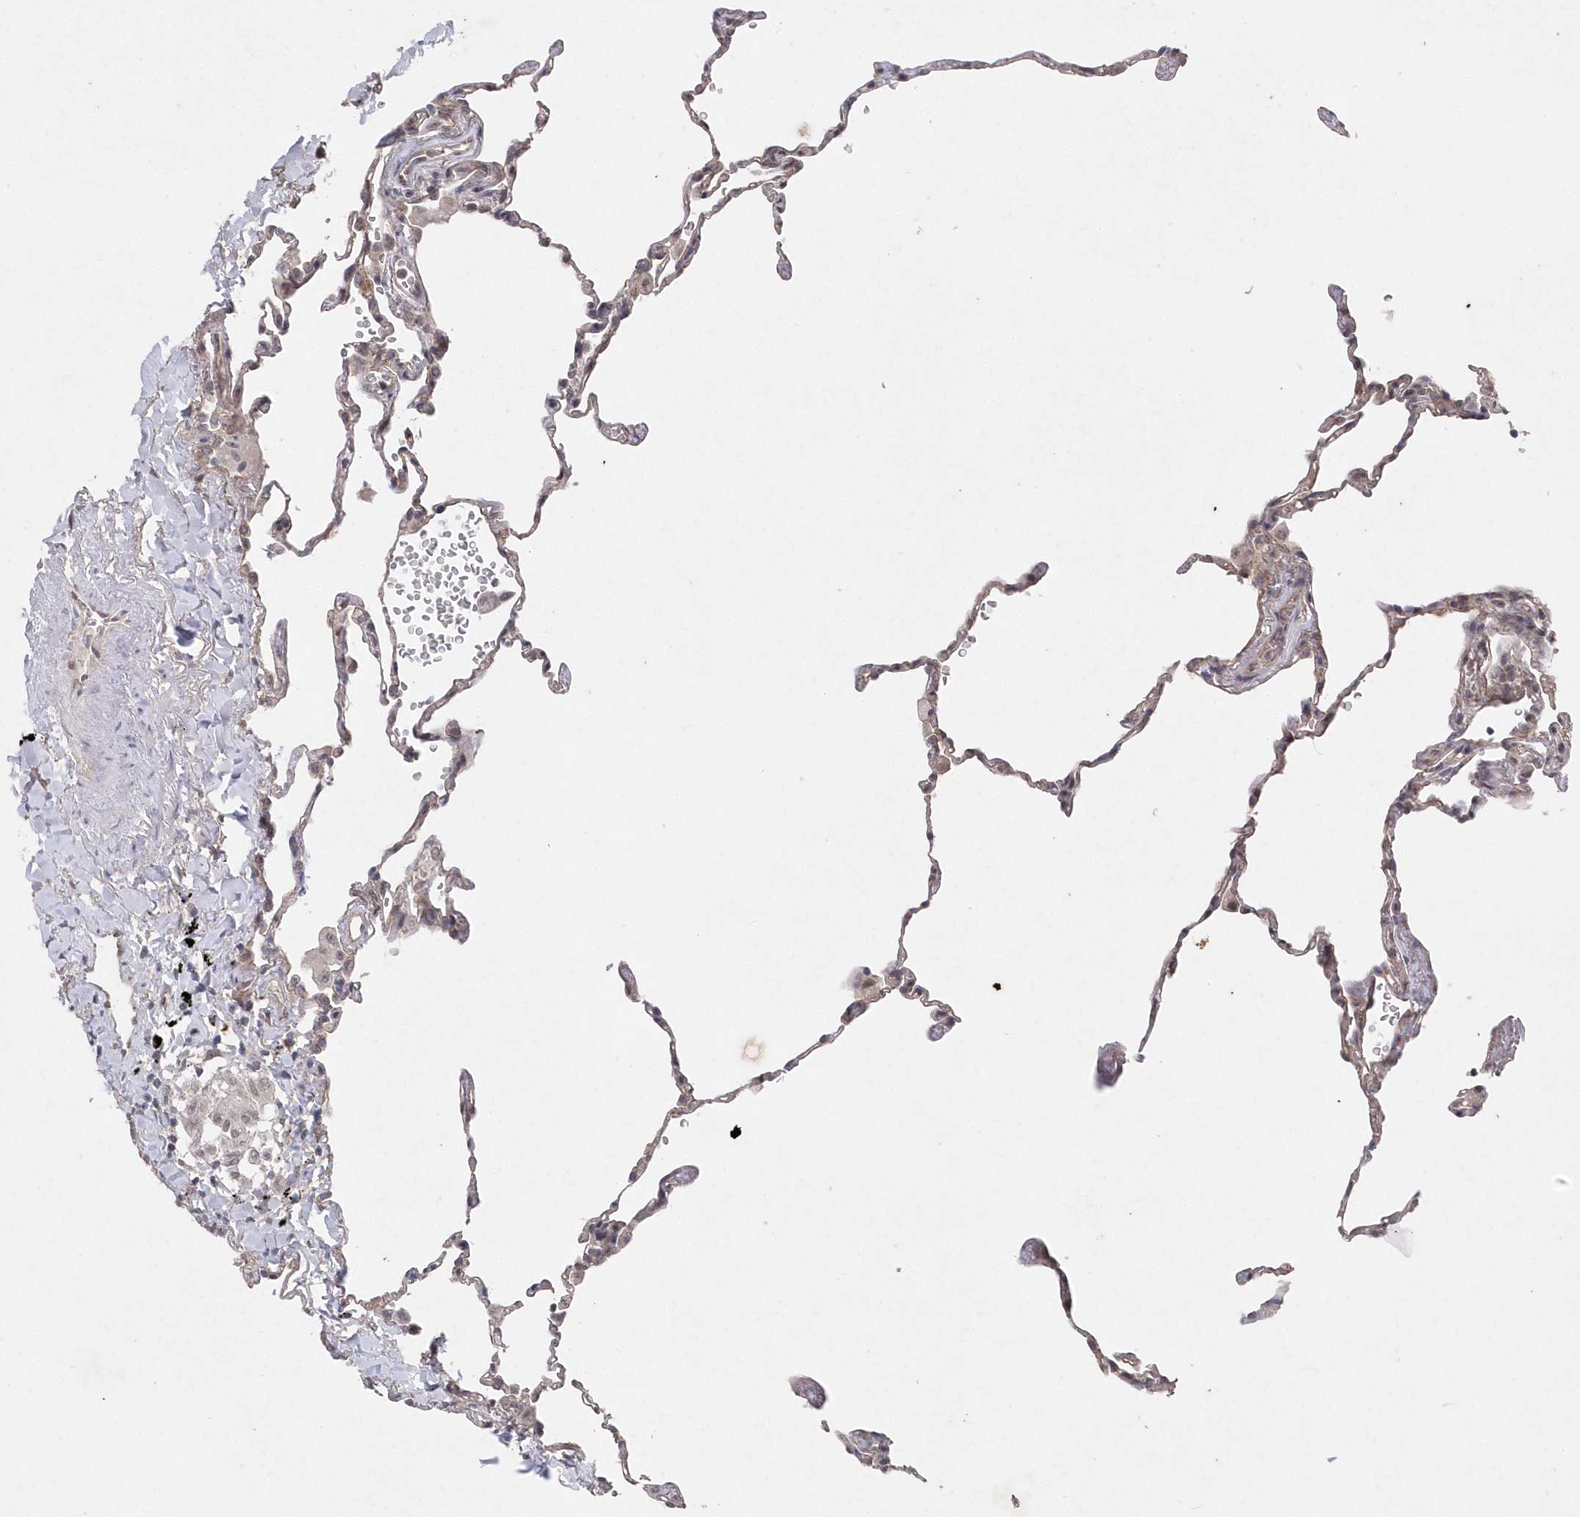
{"staining": {"intensity": "negative", "quantity": "none", "location": "none"}, "tissue": "lung", "cell_type": "Alveolar cells", "image_type": "normal", "snomed": [{"axis": "morphology", "description": "Normal tissue, NOS"}, {"axis": "topography", "description": "Lung"}], "caption": "Immunohistochemistry of unremarkable lung displays no expression in alveolar cells.", "gene": "VSIG2", "patient": {"sex": "male", "age": 59}}